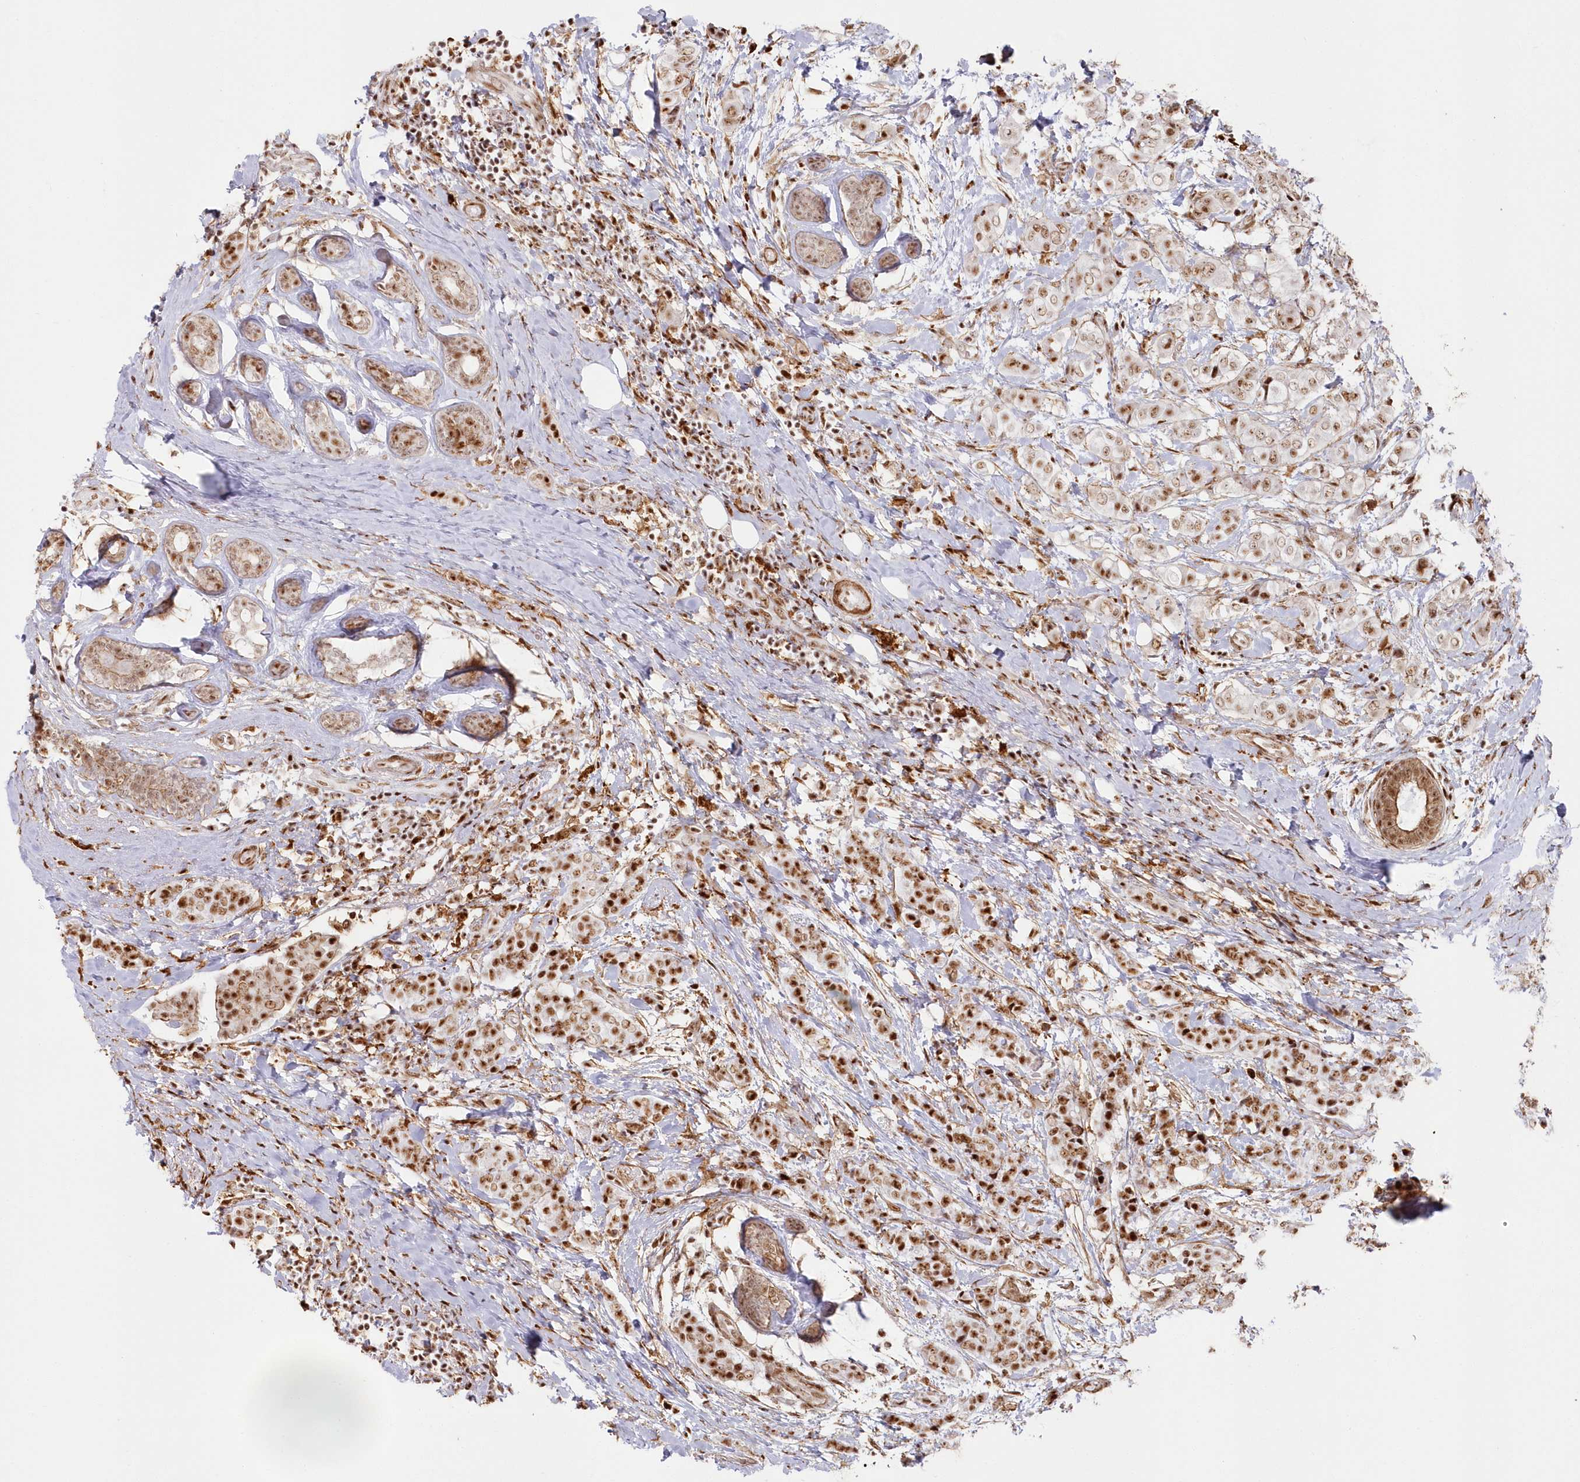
{"staining": {"intensity": "moderate", "quantity": ">75%", "location": "nuclear"}, "tissue": "breast cancer", "cell_type": "Tumor cells", "image_type": "cancer", "snomed": [{"axis": "morphology", "description": "Lobular carcinoma"}, {"axis": "topography", "description": "Breast"}], "caption": "A histopathology image of human breast lobular carcinoma stained for a protein demonstrates moderate nuclear brown staining in tumor cells.", "gene": "DDX46", "patient": {"sex": "female", "age": 51}}